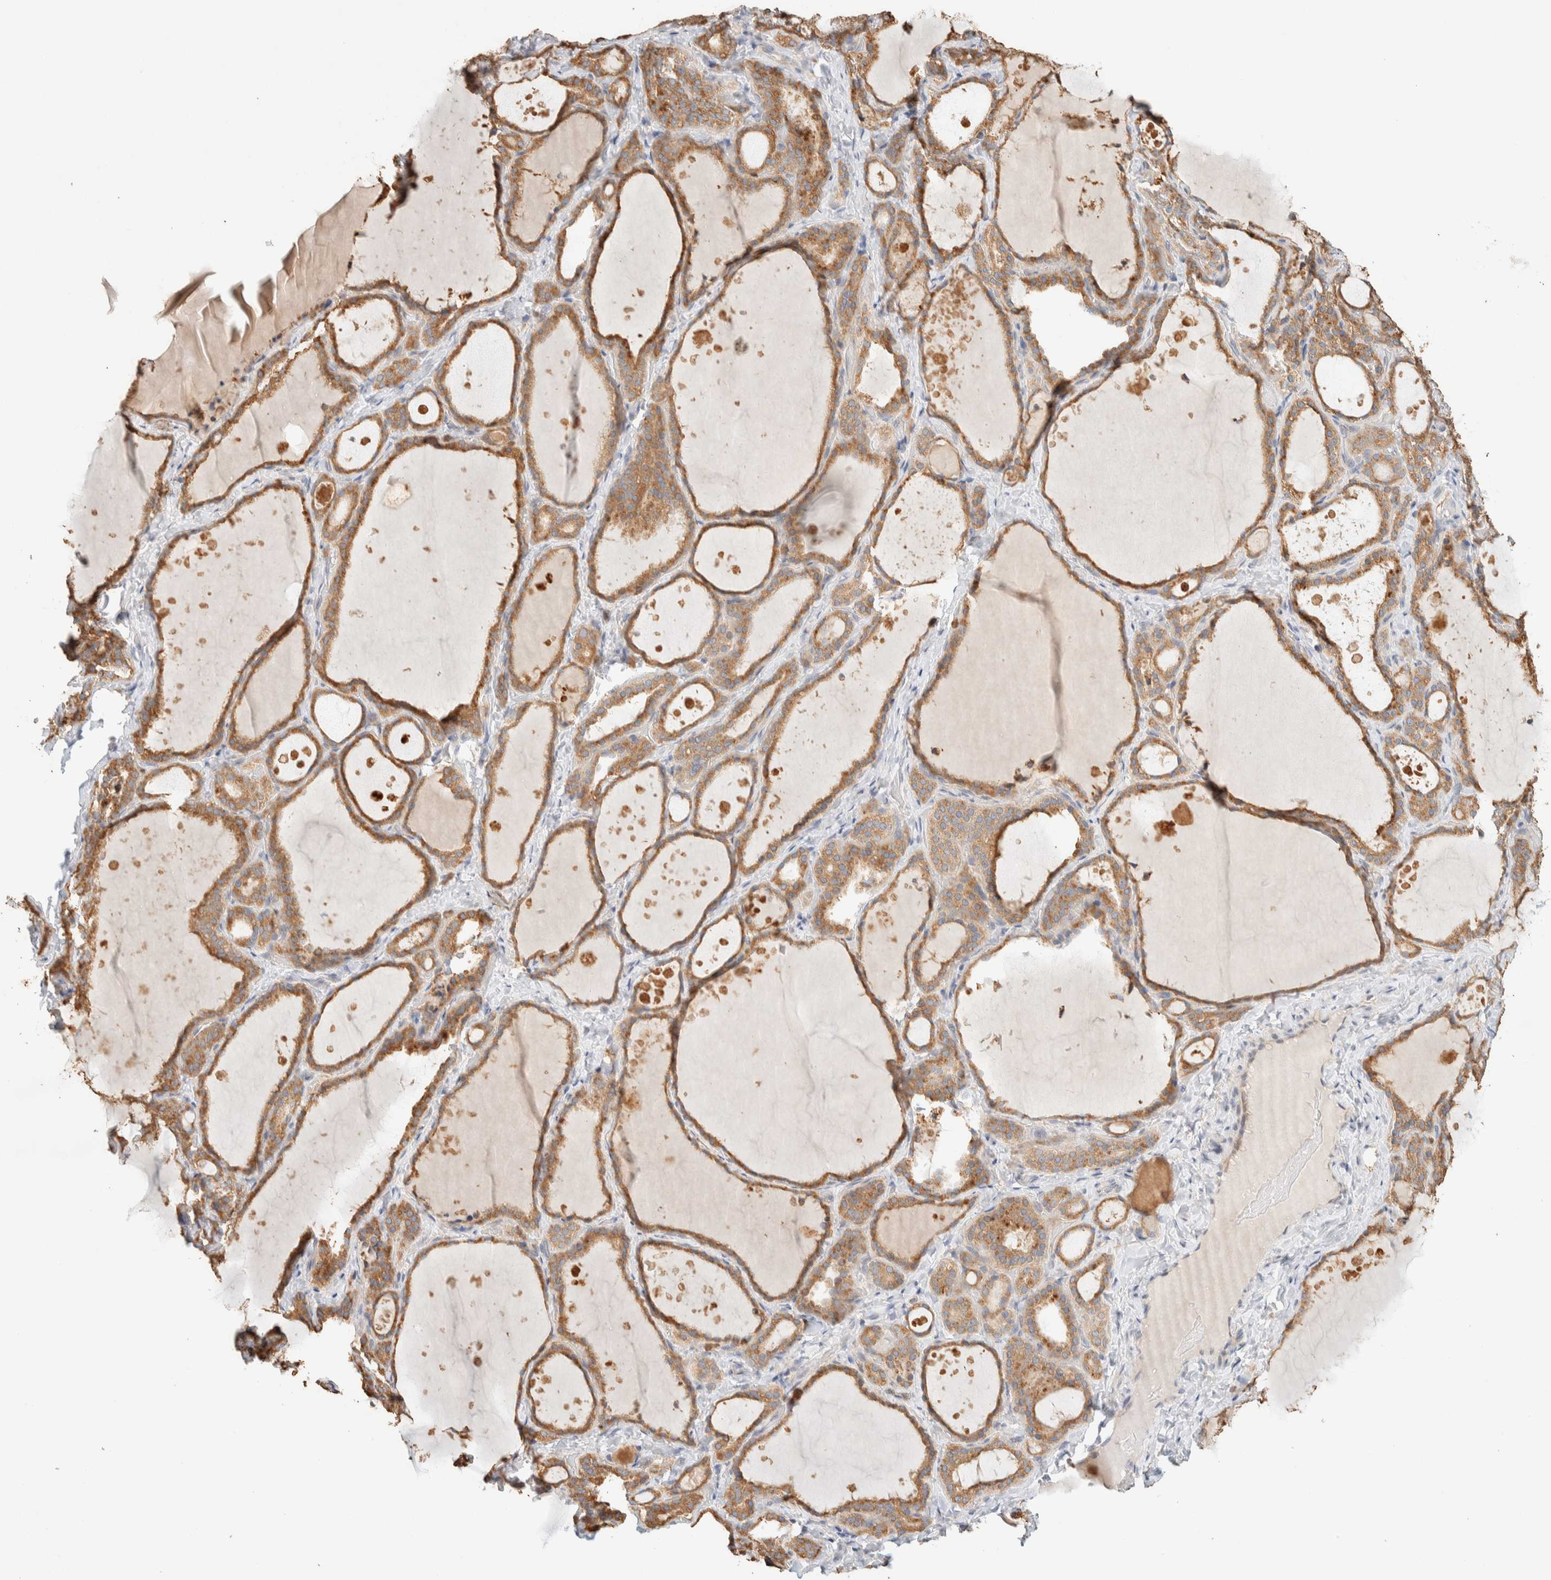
{"staining": {"intensity": "moderate", "quantity": ">75%", "location": "cytoplasmic/membranous"}, "tissue": "thyroid gland", "cell_type": "Glandular cells", "image_type": "normal", "snomed": [{"axis": "morphology", "description": "Normal tissue, NOS"}, {"axis": "topography", "description": "Thyroid gland"}], "caption": "Normal thyroid gland was stained to show a protein in brown. There is medium levels of moderate cytoplasmic/membranous staining in about >75% of glandular cells. The protein is stained brown, and the nuclei are stained in blue (DAB IHC with brightfield microscopy, high magnification).", "gene": "TTC3", "patient": {"sex": "female", "age": 44}}